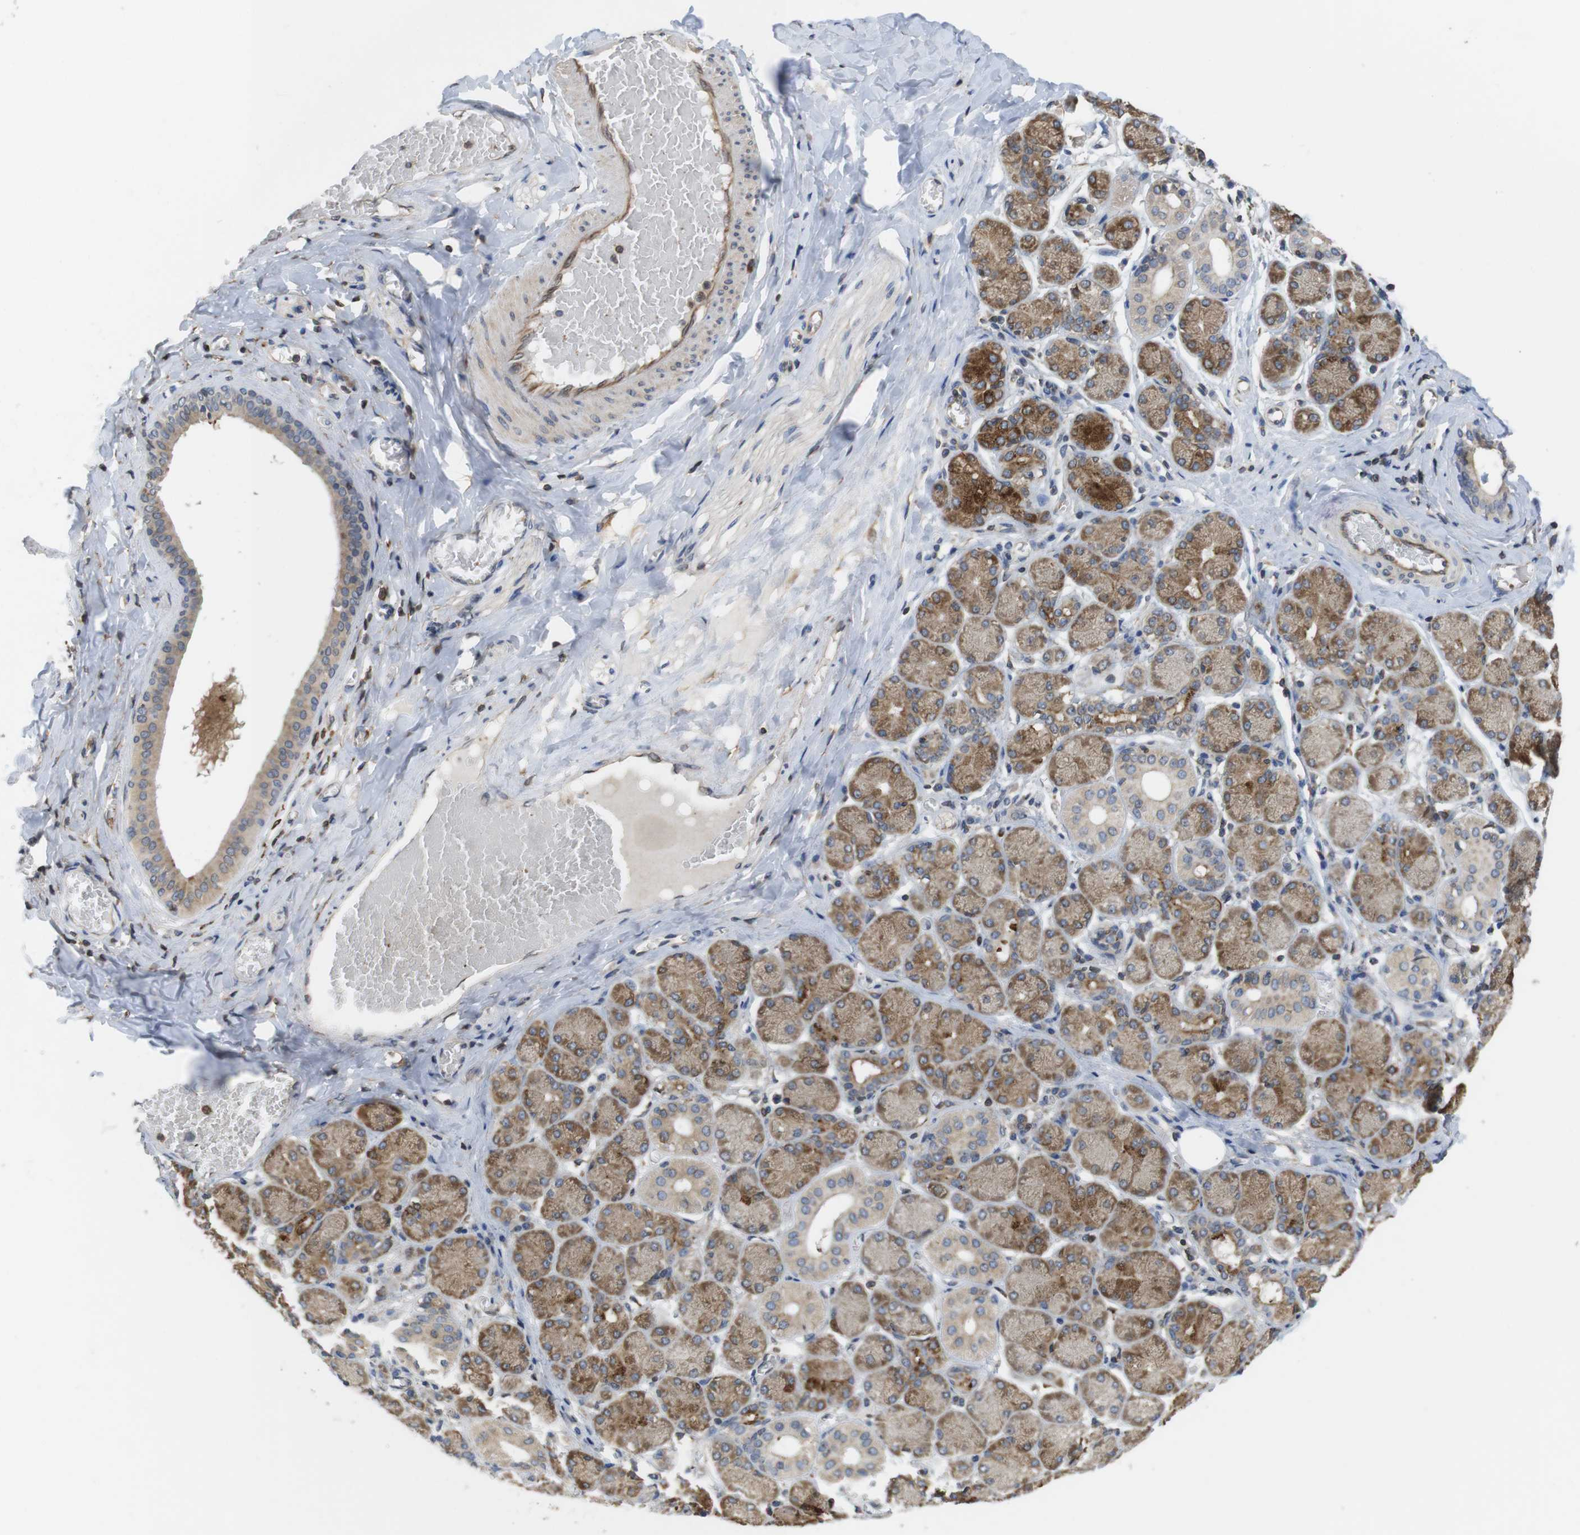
{"staining": {"intensity": "moderate", "quantity": ">75%", "location": "cytoplasmic/membranous"}, "tissue": "salivary gland", "cell_type": "Glandular cells", "image_type": "normal", "snomed": [{"axis": "morphology", "description": "Normal tissue, NOS"}, {"axis": "topography", "description": "Salivary gland"}], "caption": "Immunohistochemistry of unremarkable salivary gland shows medium levels of moderate cytoplasmic/membranous staining in approximately >75% of glandular cells. Nuclei are stained in blue.", "gene": "ARL6IP5", "patient": {"sex": "female", "age": 24}}